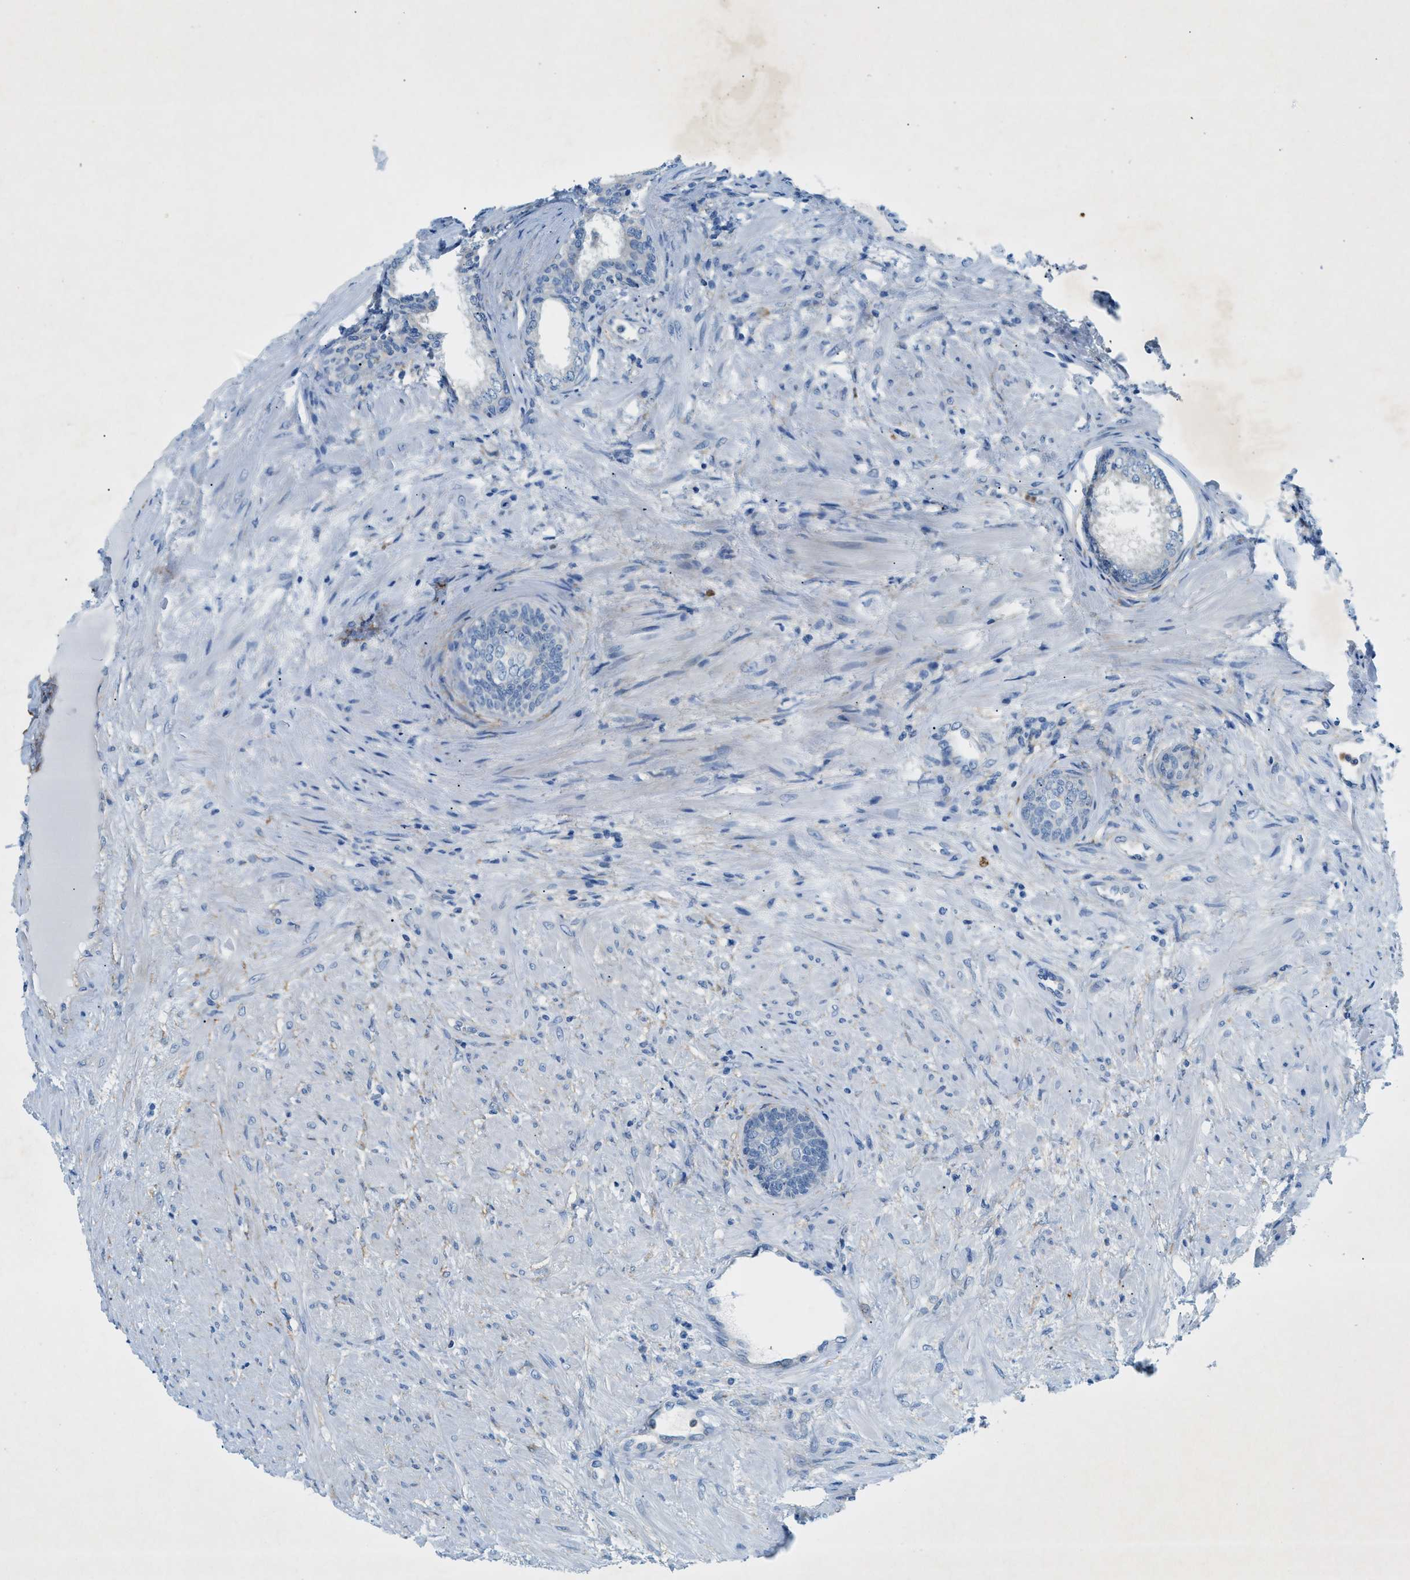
{"staining": {"intensity": "negative", "quantity": "none", "location": "none"}, "tissue": "prostate", "cell_type": "Glandular cells", "image_type": "normal", "snomed": [{"axis": "morphology", "description": "Normal tissue, NOS"}, {"axis": "topography", "description": "Prostate"}], "caption": "There is no significant positivity in glandular cells of prostate. The staining is performed using DAB (3,3'-diaminobenzidine) brown chromogen with nuclei counter-stained in using hematoxylin.", "gene": "ZDHHC13", "patient": {"sex": "male", "age": 76}}